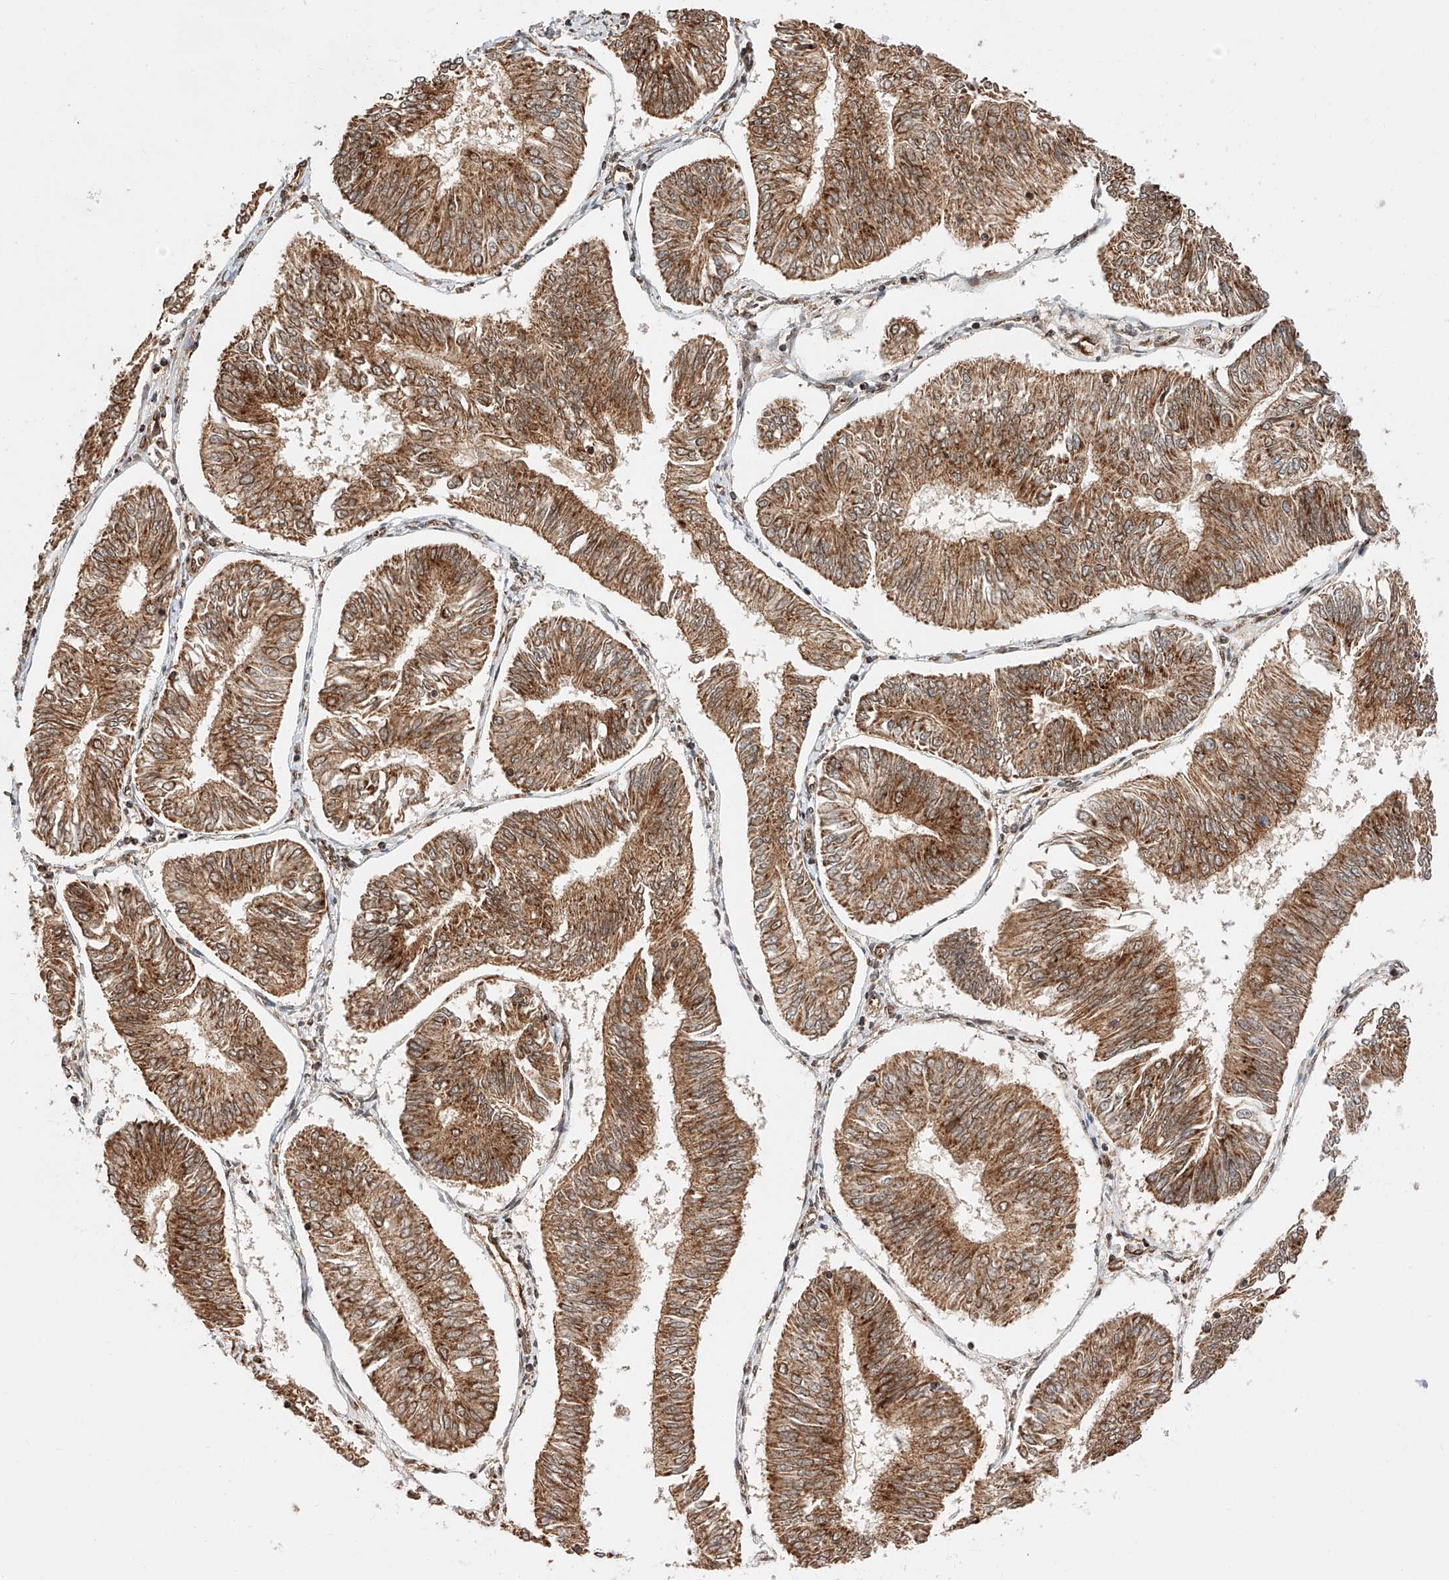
{"staining": {"intensity": "moderate", "quantity": ">75%", "location": "cytoplasmic/membranous"}, "tissue": "endometrial cancer", "cell_type": "Tumor cells", "image_type": "cancer", "snomed": [{"axis": "morphology", "description": "Adenocarcinoma, NOS"}, {"axis": "topography", "description": "Endometrium"}], "caption": "Adenocarcinoma (endometrial) stained for a protein exhibits moderate cytoplasmic/membranous positivity in tumor cells.", "gene": "THTPA", "patient": {"sex": "female", "age": 58}}